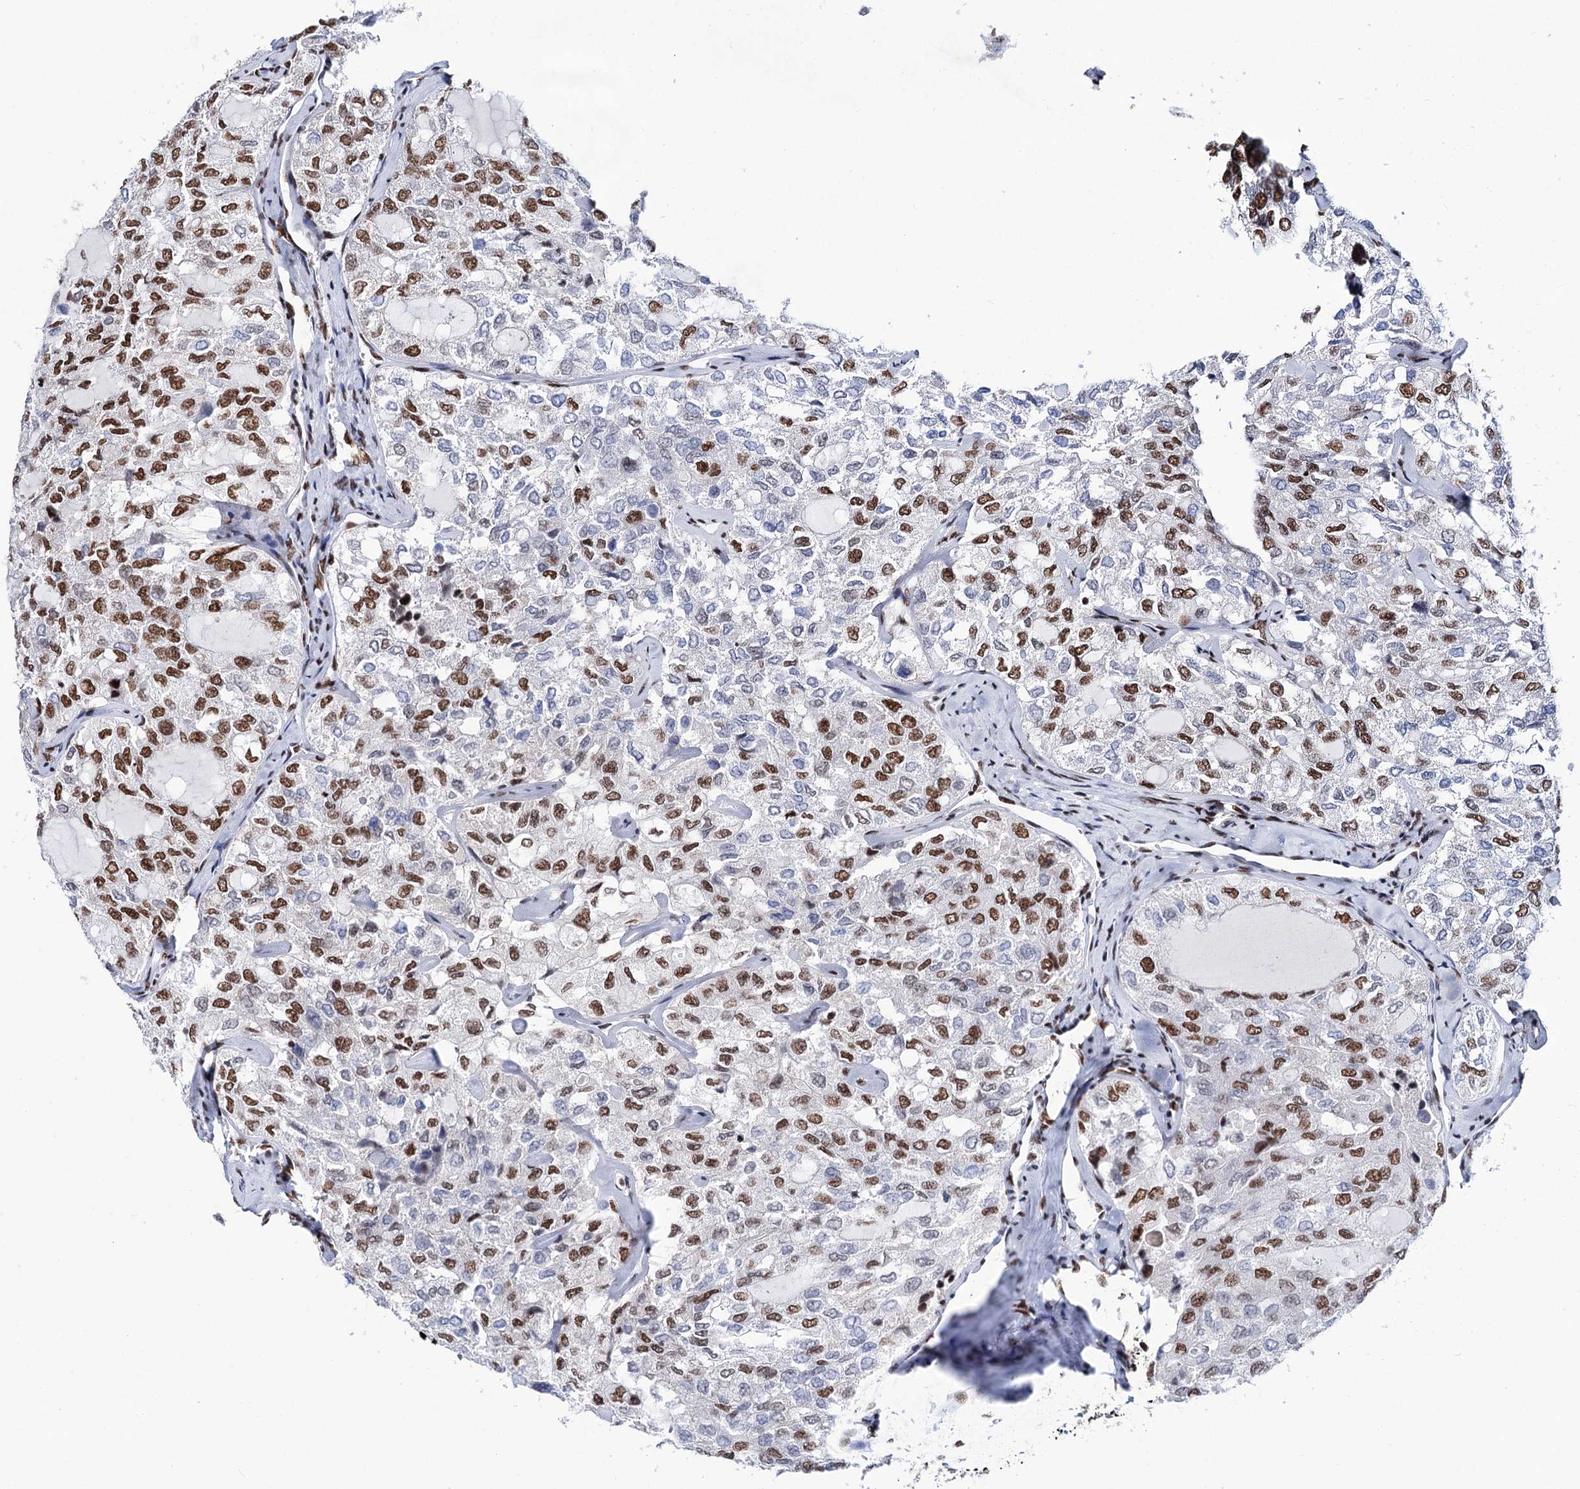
{"staining": {"intensity": "strong", "quantity": "25%-75%", "location": "nuclear"}, "tissue": "thyroid cancer", "cell_type": "Tumor cells", "image_type": "cancer", "snomed": [{"axis": "morphology", "description": "Follicular adenoma carcinoma, NOS"}, {"axis": "topography", "description": "Thyroid gland"}], "caption": "Immunohistochemistry (IHC) staining of follicular adenoma carcinoma (thyroid), which demonstrates high levels of strong nuclear positivity in approximately 25%-75% of tumor cells indicating strong nuclear protein expression. The staining was performed using DAB (brown) for protein detection and nuclei were counterstained in hematoxylin (blue).", "gene": "MATR3", "patient": {"sex": "male", "age": 75}}